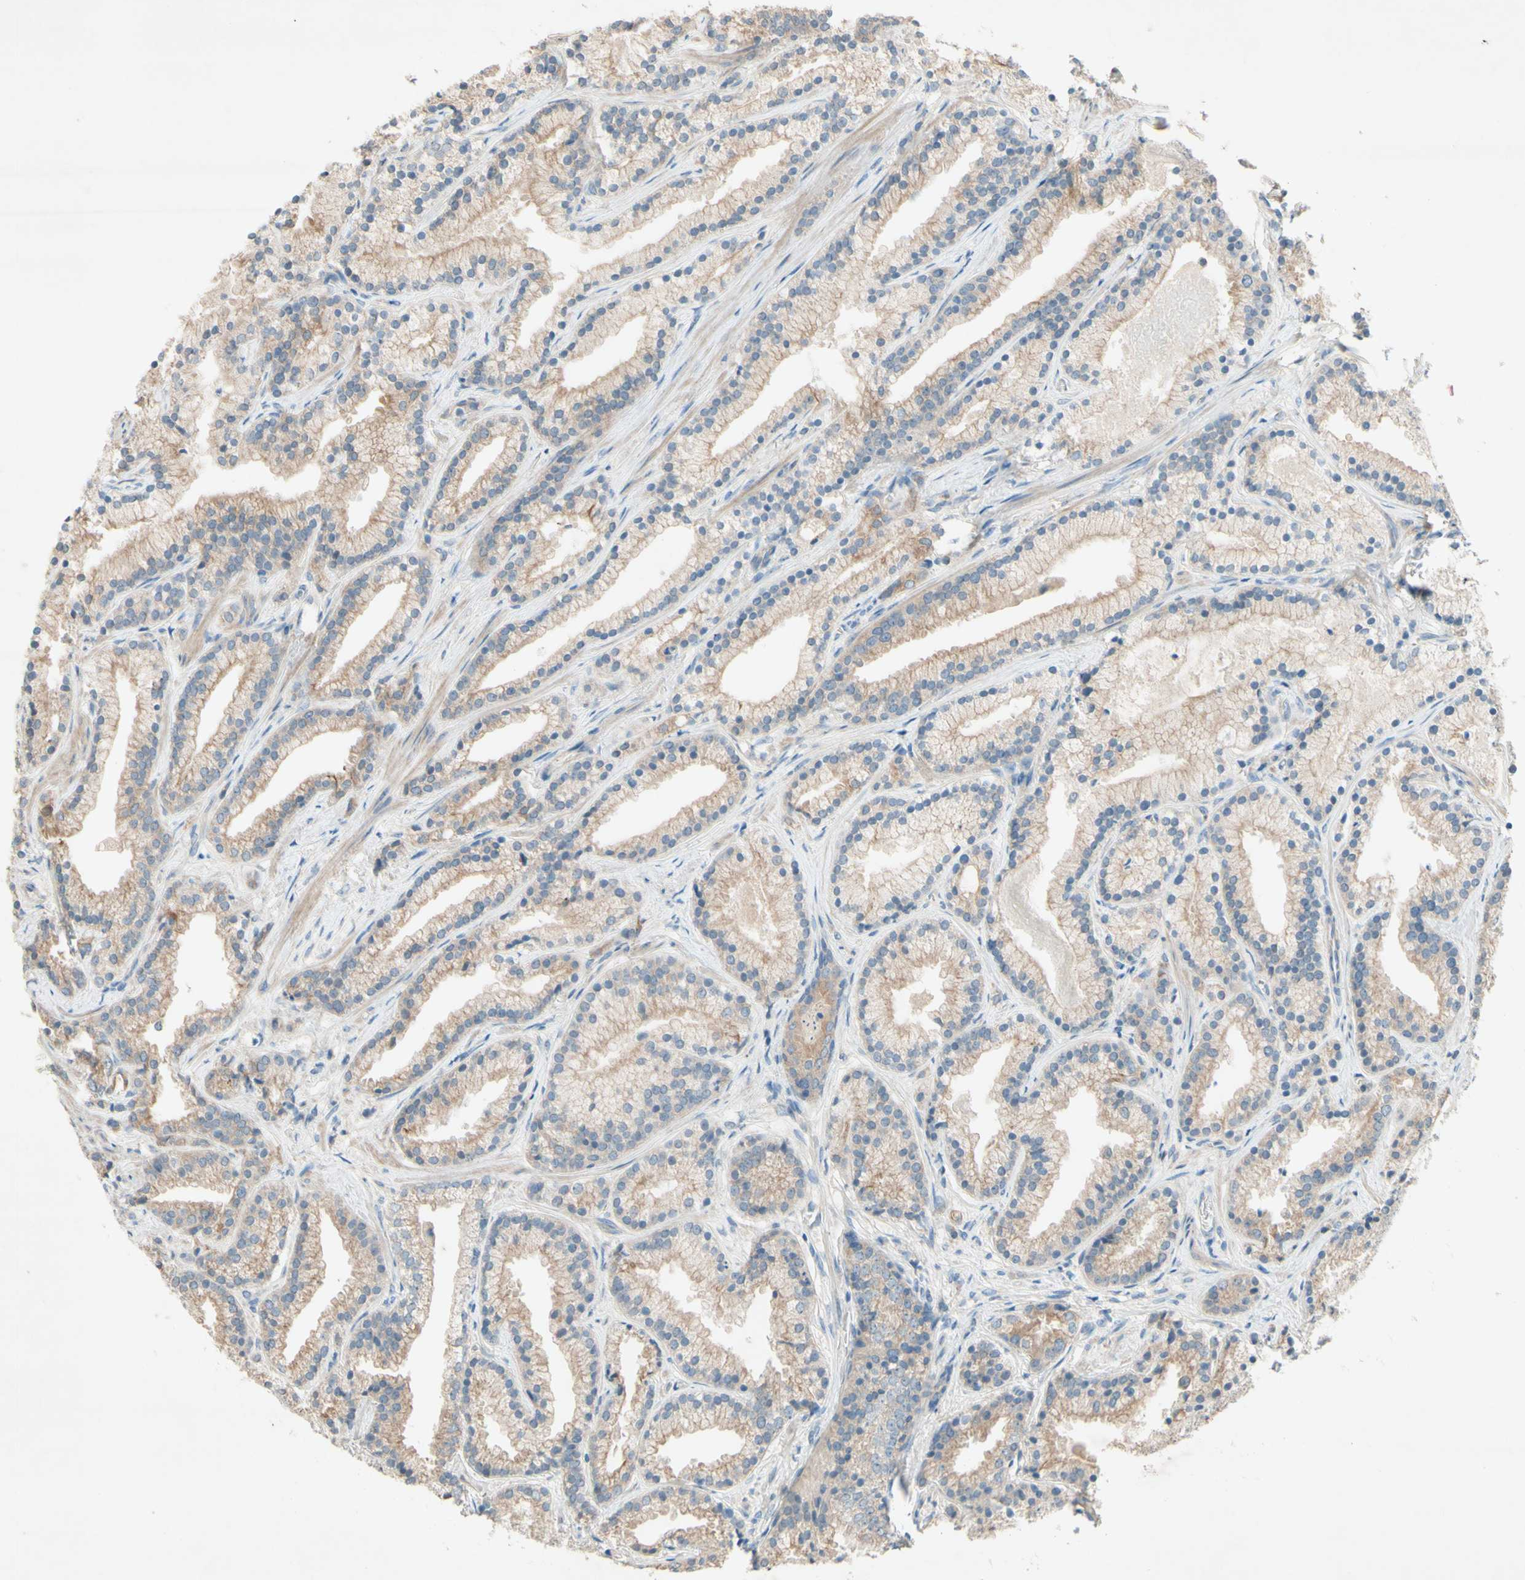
{"staining": {"intensity": "moderate", "quantity": ">75%", "location": "cytoplasmic/membranous"}, "tissue": "prostate cancer", "cell_type": "Tumor cells", "image_type": "cancer", "snomed": [{"axis": "morphology", "description": "Adenocarcinoma, Low grade"}, {"axis": "topography", "description": "Prostate"}], "caption": "High-power microscopy captured an immunohistochemistry image of low-grade adenocarcinoma (prostate), revealing moderate cytoplasmic/membranous expression in approximately >75% of tumor cells.", "gene": "IL2", "patient": {"sex": "male", "age": 59}}